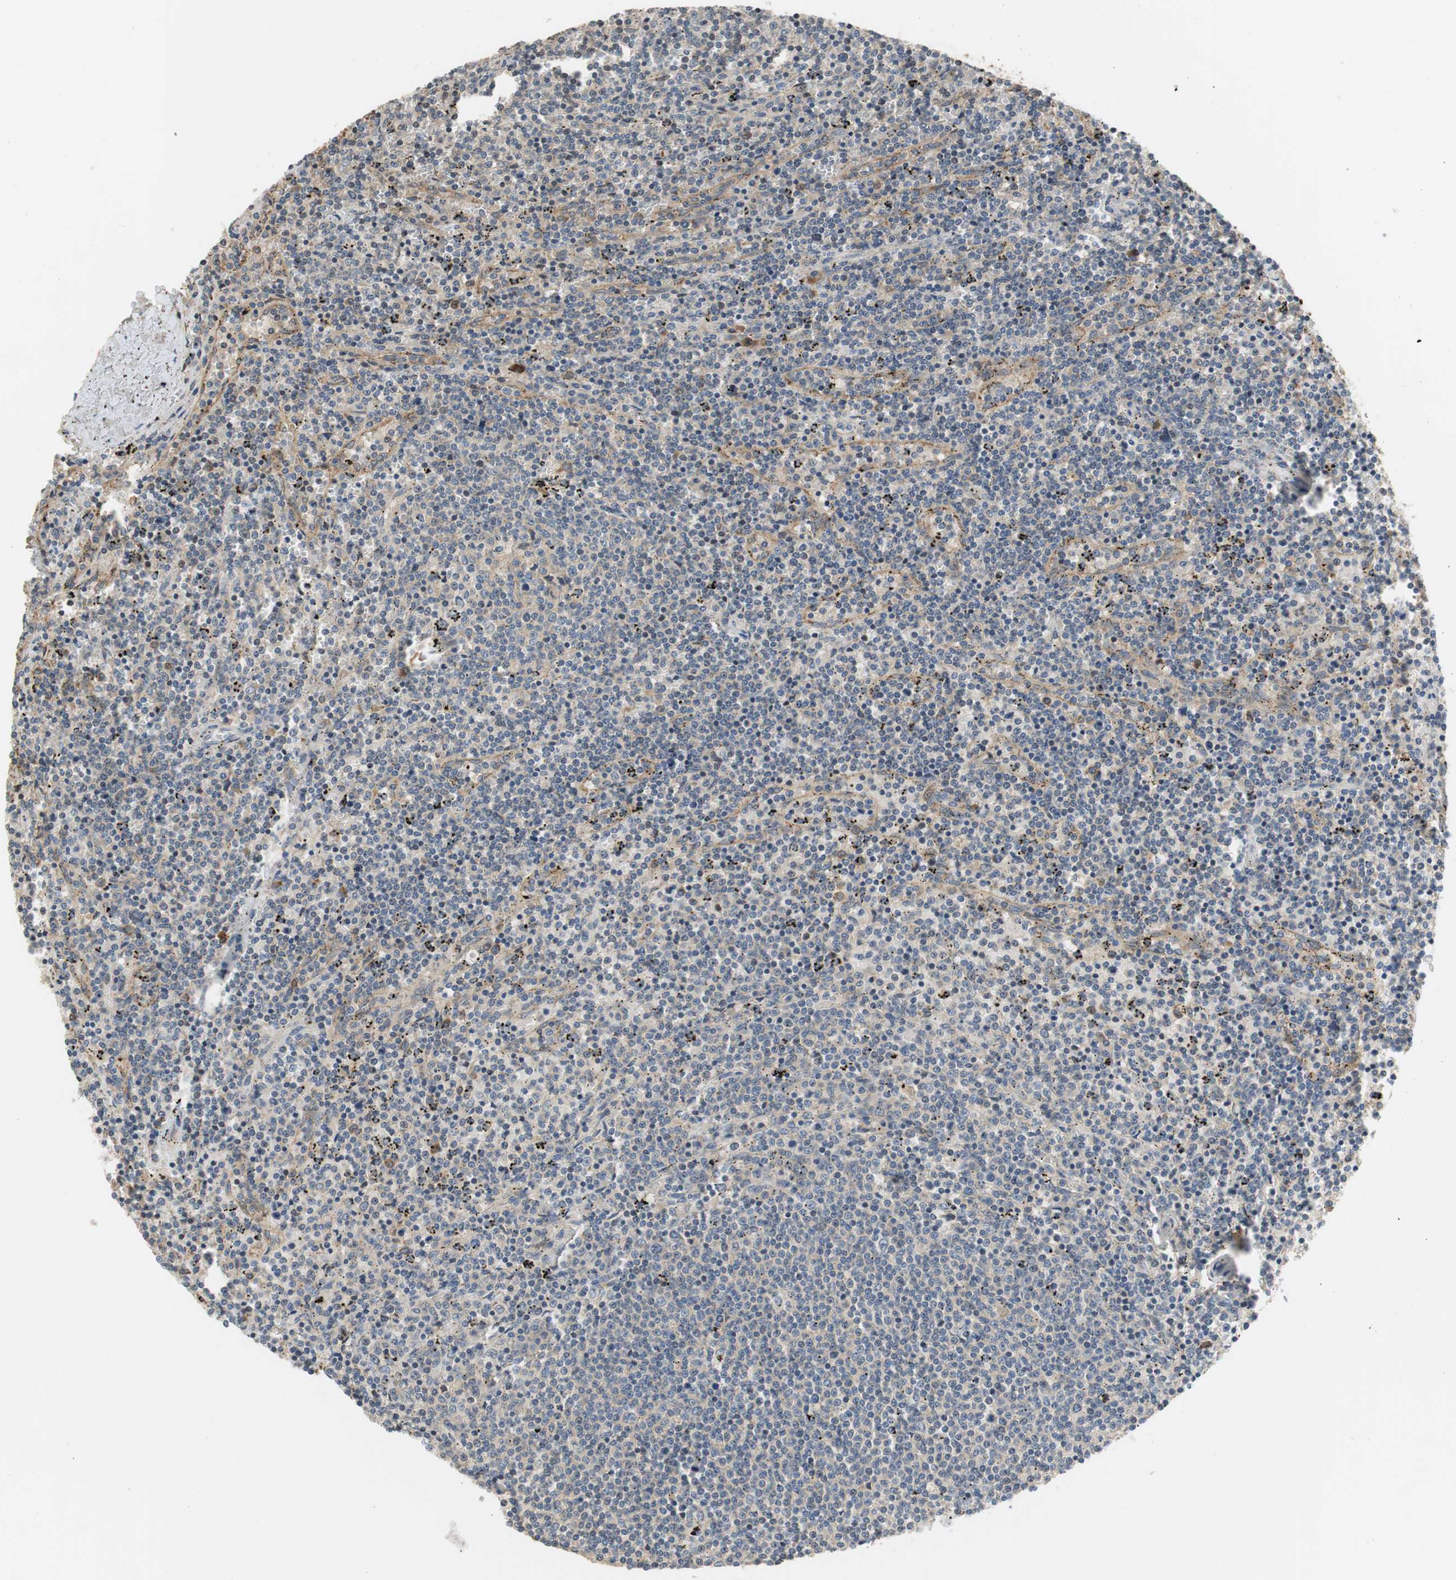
{"staining": {"intensity": "negative", "quantity": "none", "location": "none"}, "tissue": "lymphoma", "cell_type": "Tumor cells", "image_type": "cancer", "snomed": [{"axis": "morphology", "description": "Malignant lymphoma, non-Hodgkin's type, Low grade"}, {"axis": "topography", "description": "Spleen"}], "caption": "Micrograph shows no protein staining in tumor cells of low-grade malignant lymphoma, non-Hodgkin's type tissue.", "gene": "C4A", "patient": {"sex": "female", "age": 50}}